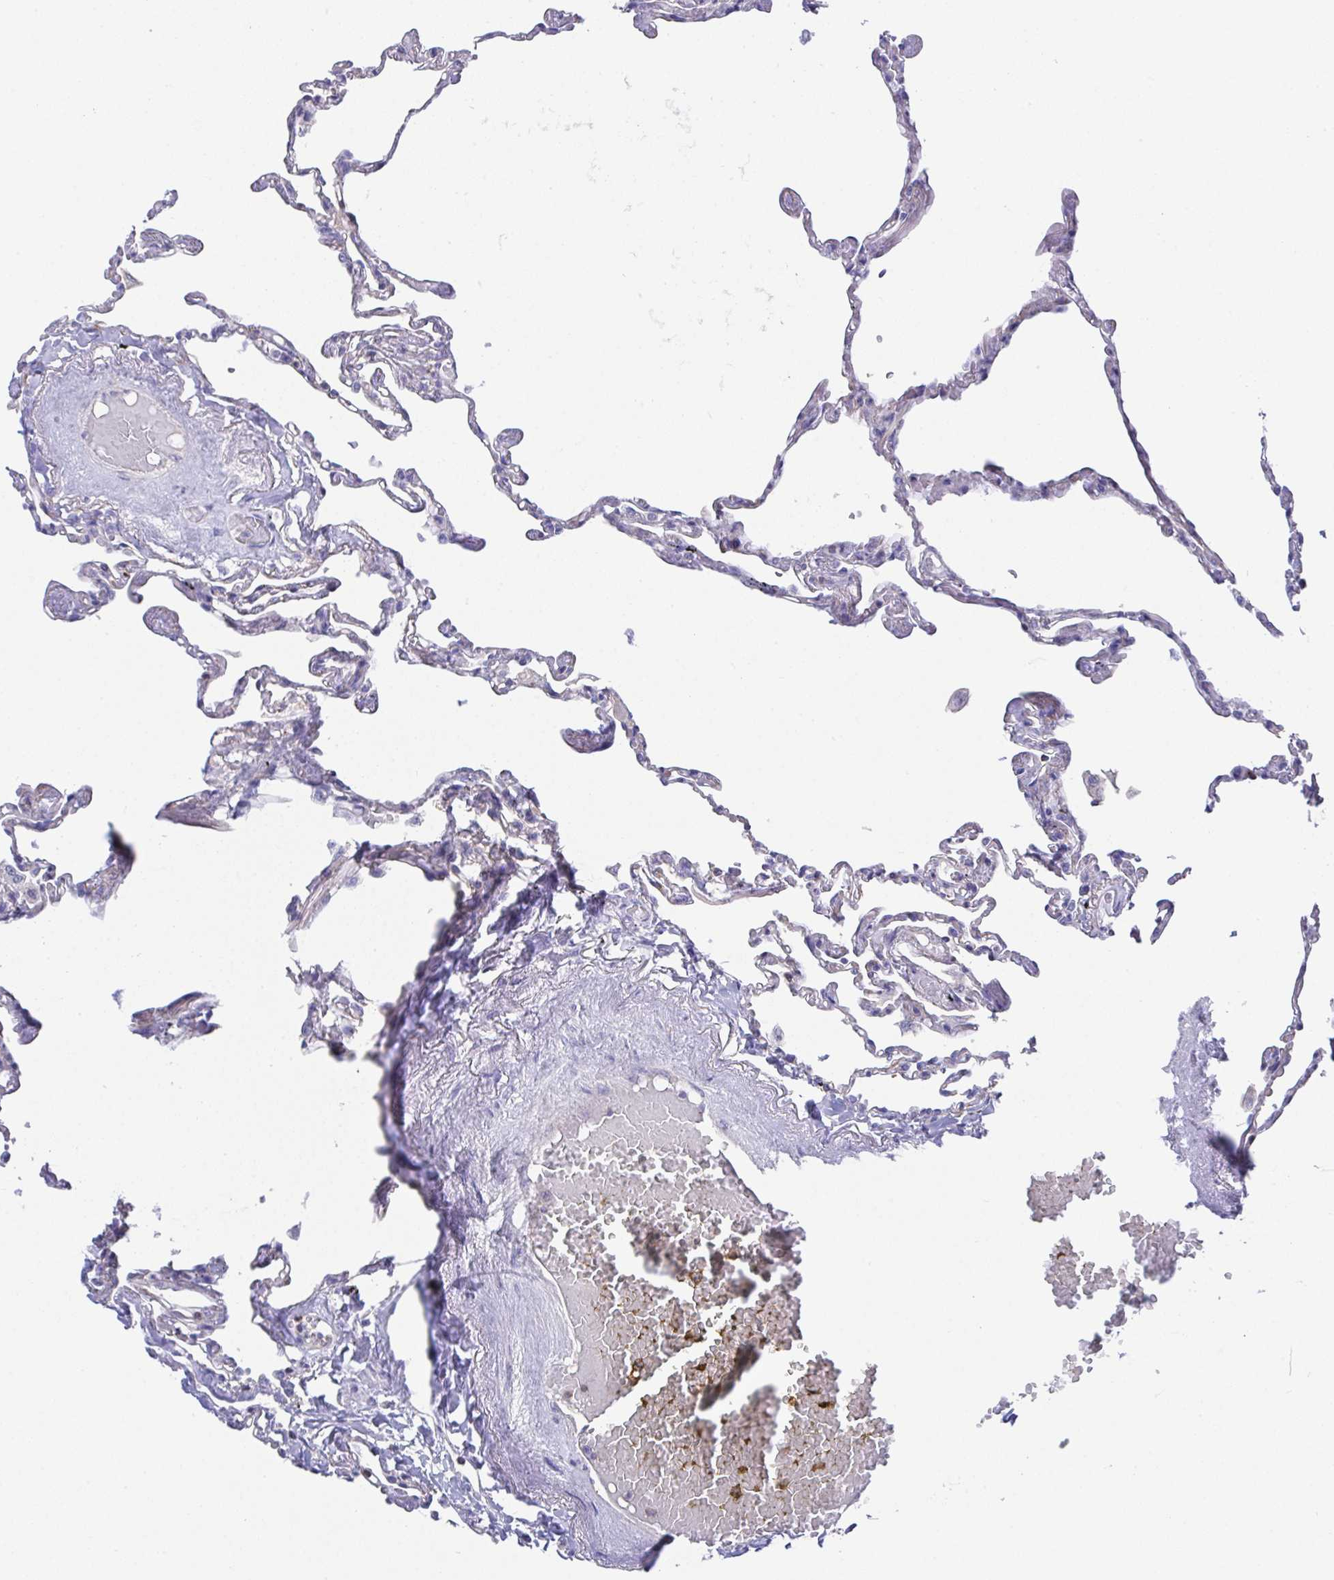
{"staining": {"intensity": "negative", "quantity": "none", "location": "none"}, "tissue": "lung", "cell_type": "Alveolar cells", "image_type": "normal", "snomed": [{"axis": "morphology", "description": "Normal tissue, NOS"}, {"axis": "topography", "description": "Lung"}], "caption": "The micrograph reveals no significant staining in alveolar cells of lung.", "gene": "PRG3", "patient": {"sex": "female", "age": 67}}